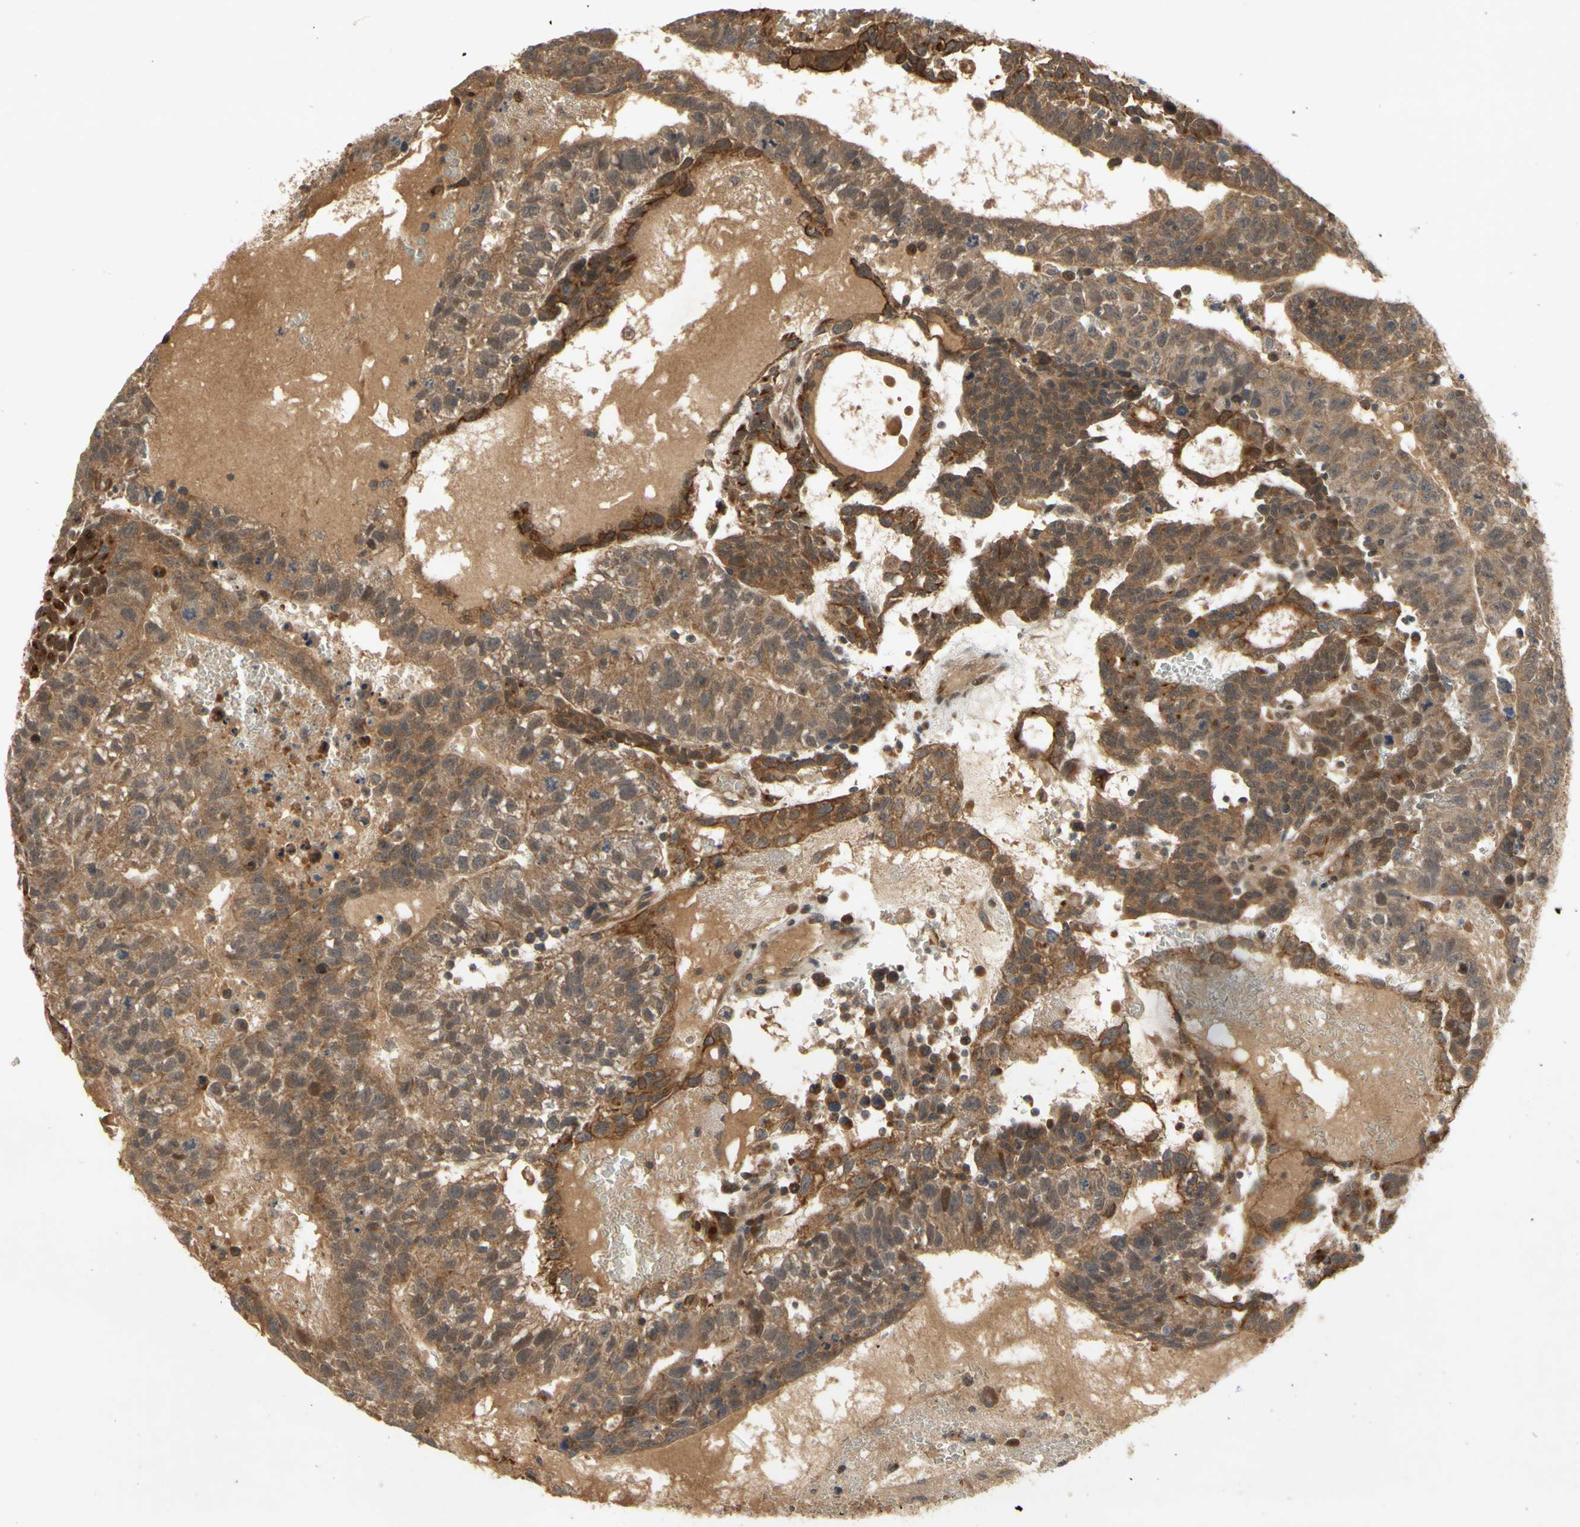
{"staining": {"intensity": "moderate", "quantity": ">75%", "location": "cytoplasmic/membranous"}, "tissue": "testis cancer", "cell_type": "Tumor cells", "image_type": "cancer", "snomed": [{"axis": "morphology", "description": "Seminoma, NOS"}, {"axis": "morphology", "description": "Carcinoma, Embryonal, NOS"}, {"axis": "topography", "description": "Testis"}], "caption": "Testis cancer (seminoma) stained with a protein marker demonstrates moderate staining in tumor cells.", "gene": "PKN1", "patient": {"sex": "male", "age": 52}}